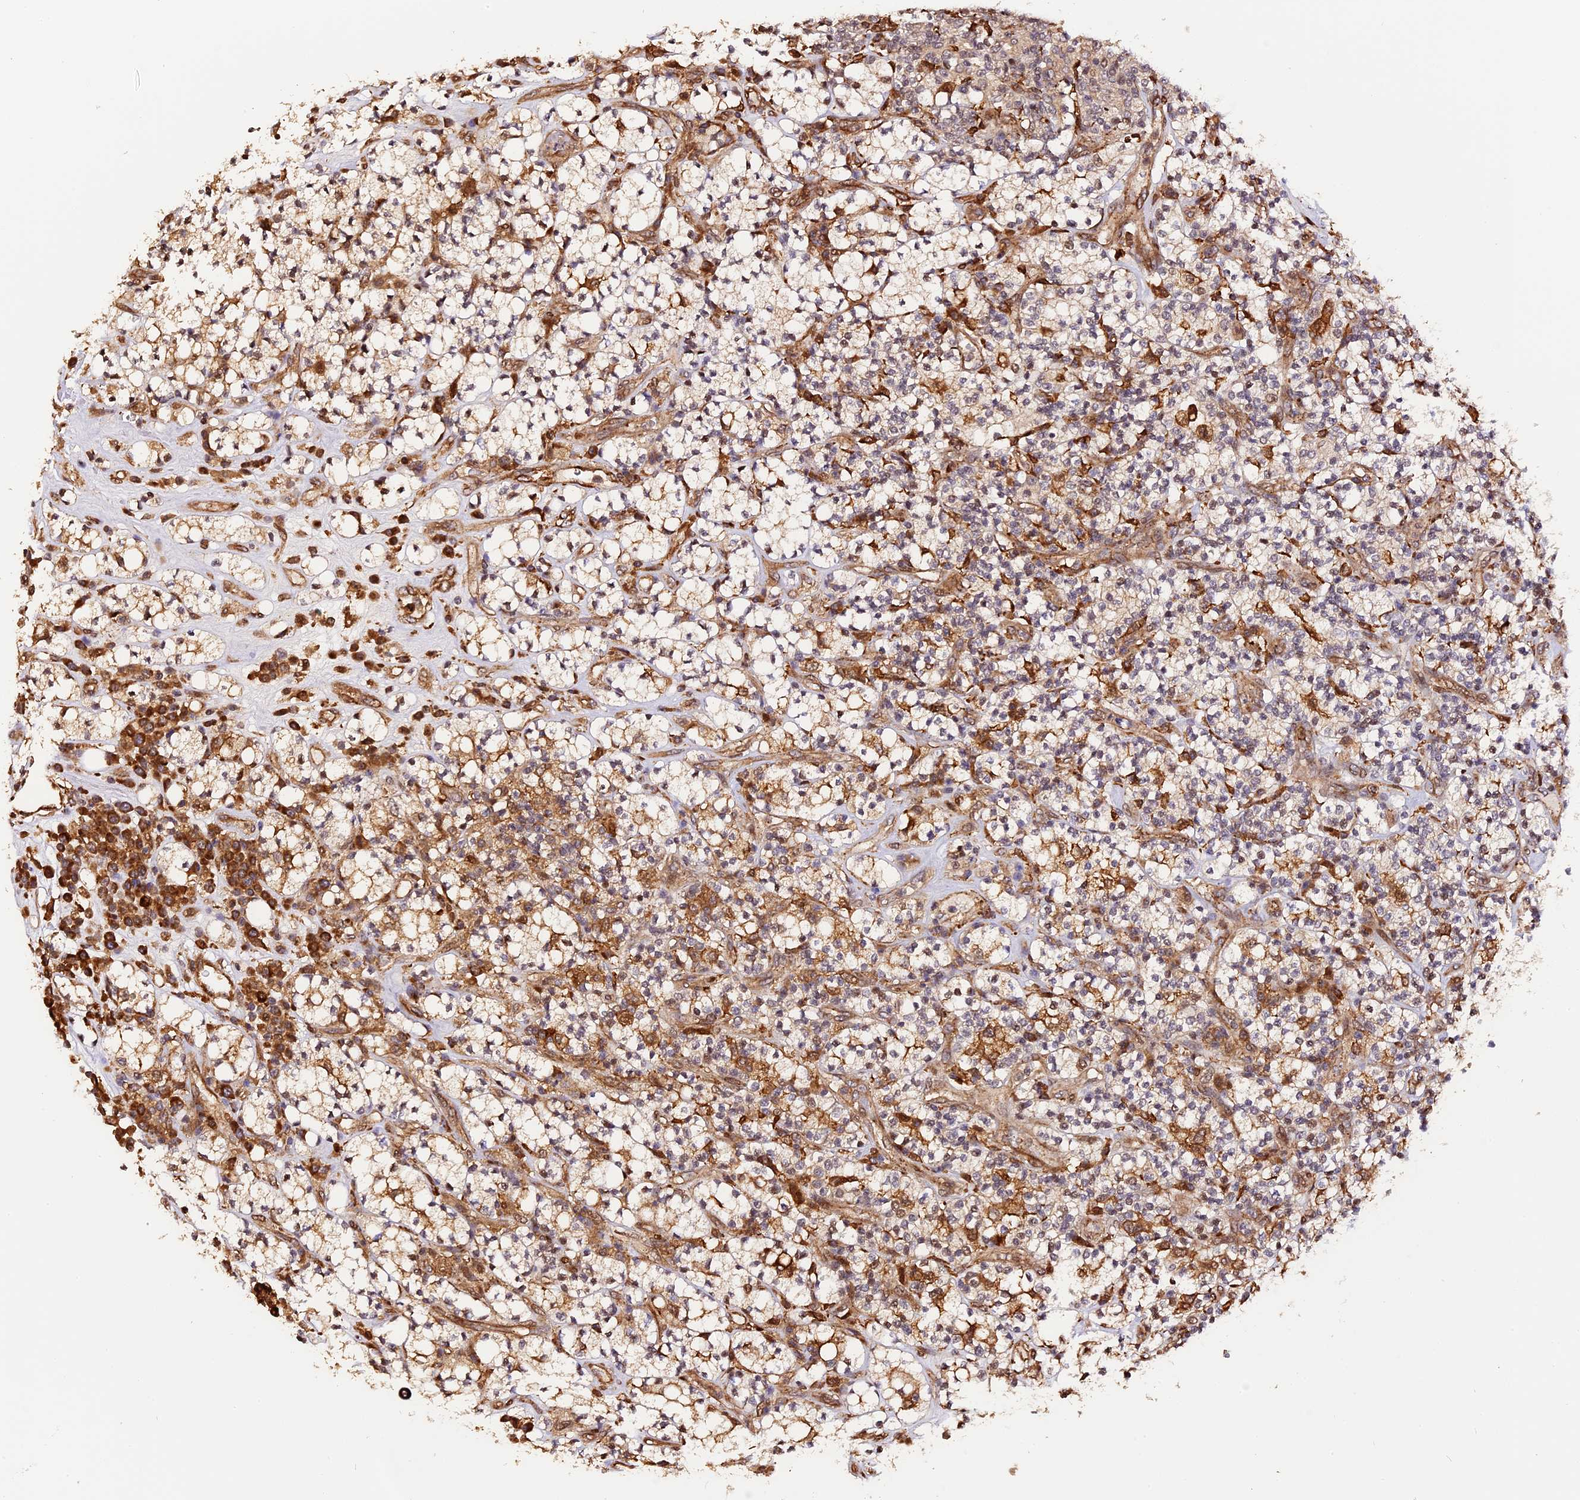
{"staining": {"intensity": "weak", "quantity": ">75%", "location": "cytoplasmic/membranous"}, "tissue": "renal cancer", "cell_type": "Tumor cells", "image_type": "cancer", "snomed": [{"axis": "morphology", "description": "Adenocarcinoma, NOS"}, {"axis": "topography", "description": "Kidney"}], "caption": "Renal cancer (adenocarcinoma) stained with IHC shows weak cytoplasmic/membranous expression in about >75% of tumor cells. The staining is performed using DAB (3,3'-diaminobenzidine) brown chromogen to label protein expression. The nuclei are counter-stained blue using hematoxylin.", "gene": "HERPUD1", "patient": {"sex": "male", "age": 77}}